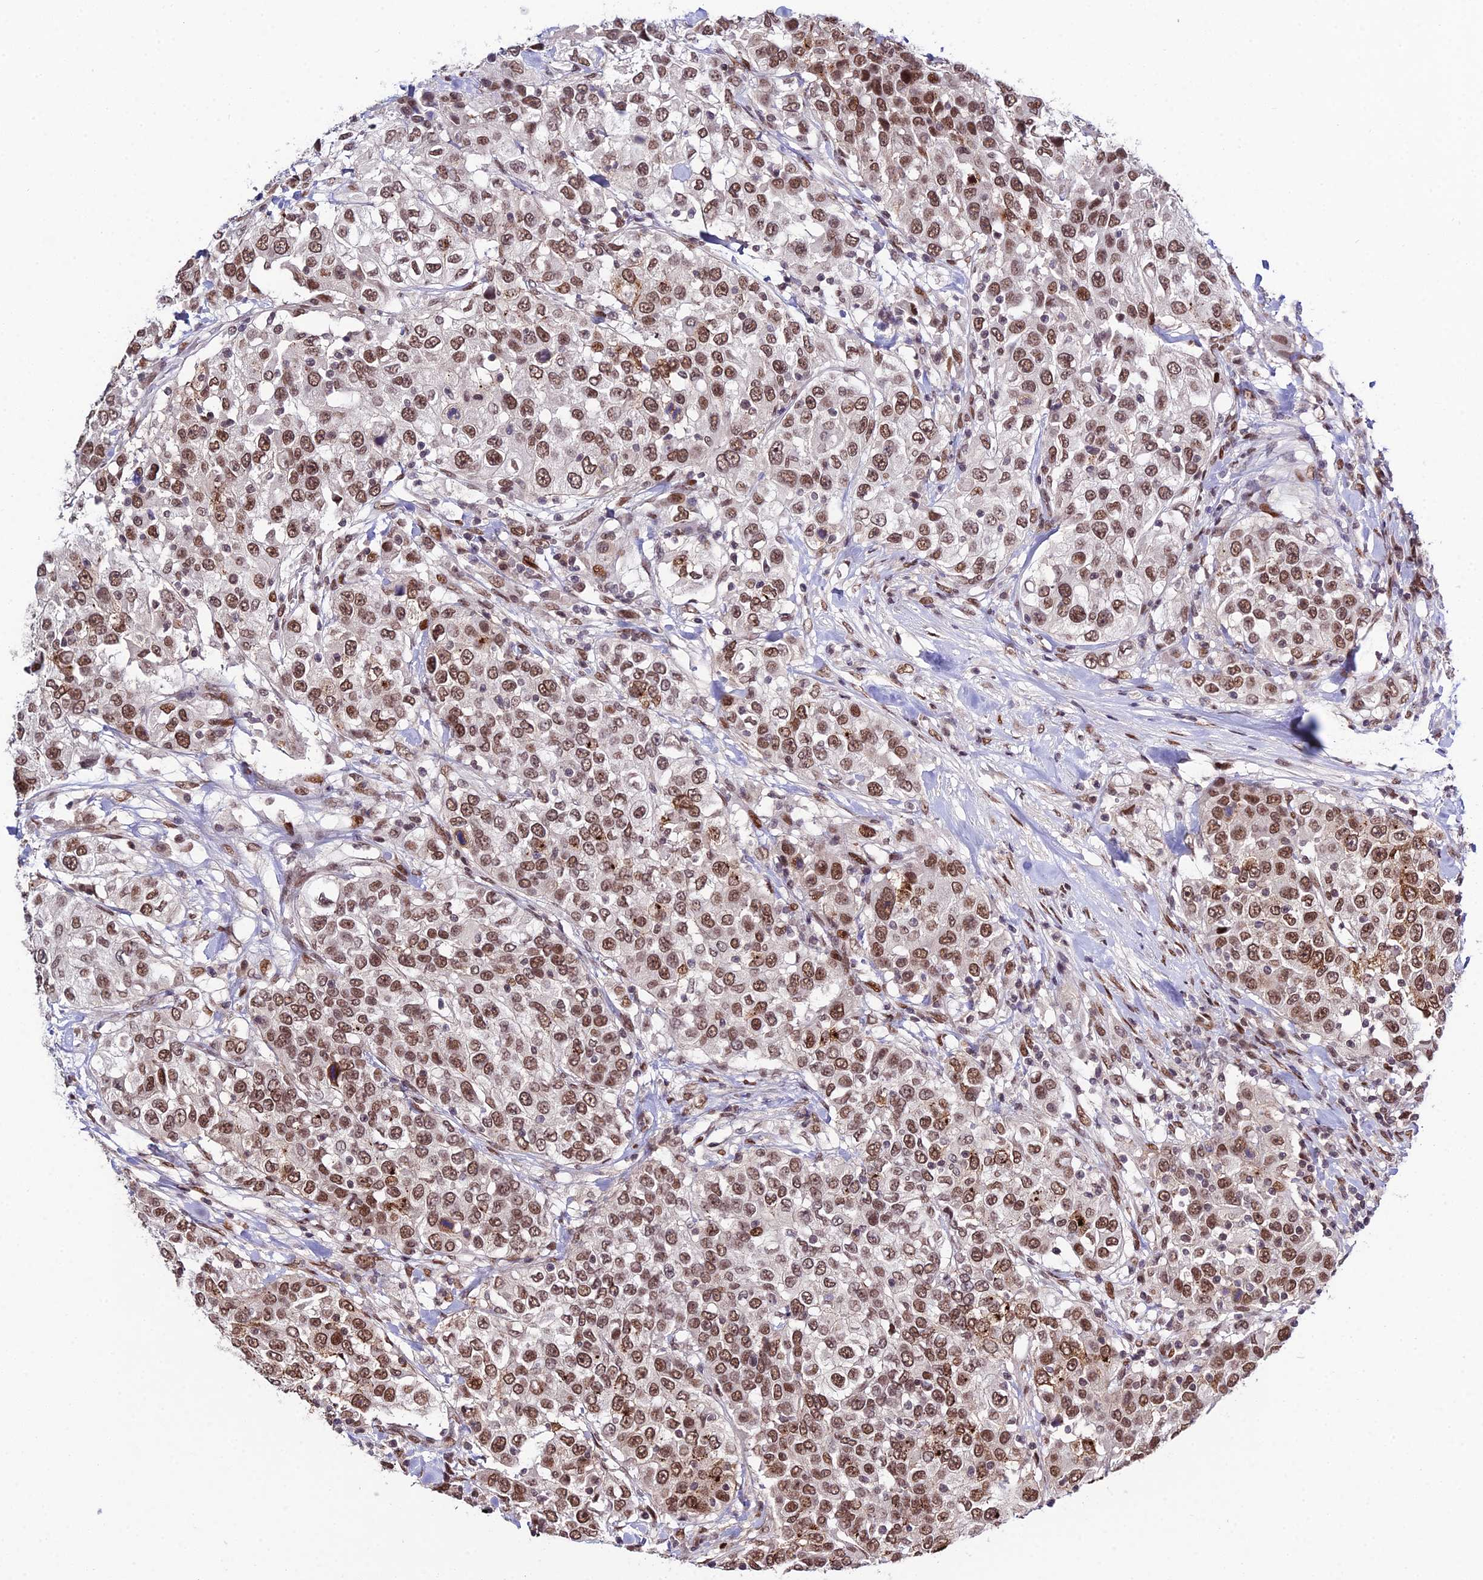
{"staining": {"intensity": "moderate", "quantity": ">75%", "location": "nuclear"}, "tissue": "urothelial cancer", "cell_type": "Tumor cells", "image_type": "cancer", "snomed": [{"axis": "morphology", "description": "Urothelial carcinoma, High grade"}, {"axis": "topography", "description": "Urinary bladder"}], "caption": "Moderate nuclear positivity is identified in approximately >75% of tumor cells in high-grade urothelial carcinoma. Nuclei are stained in blue.", "gene": "SYT15", "patient": {"sex": "female", "age": 80}}